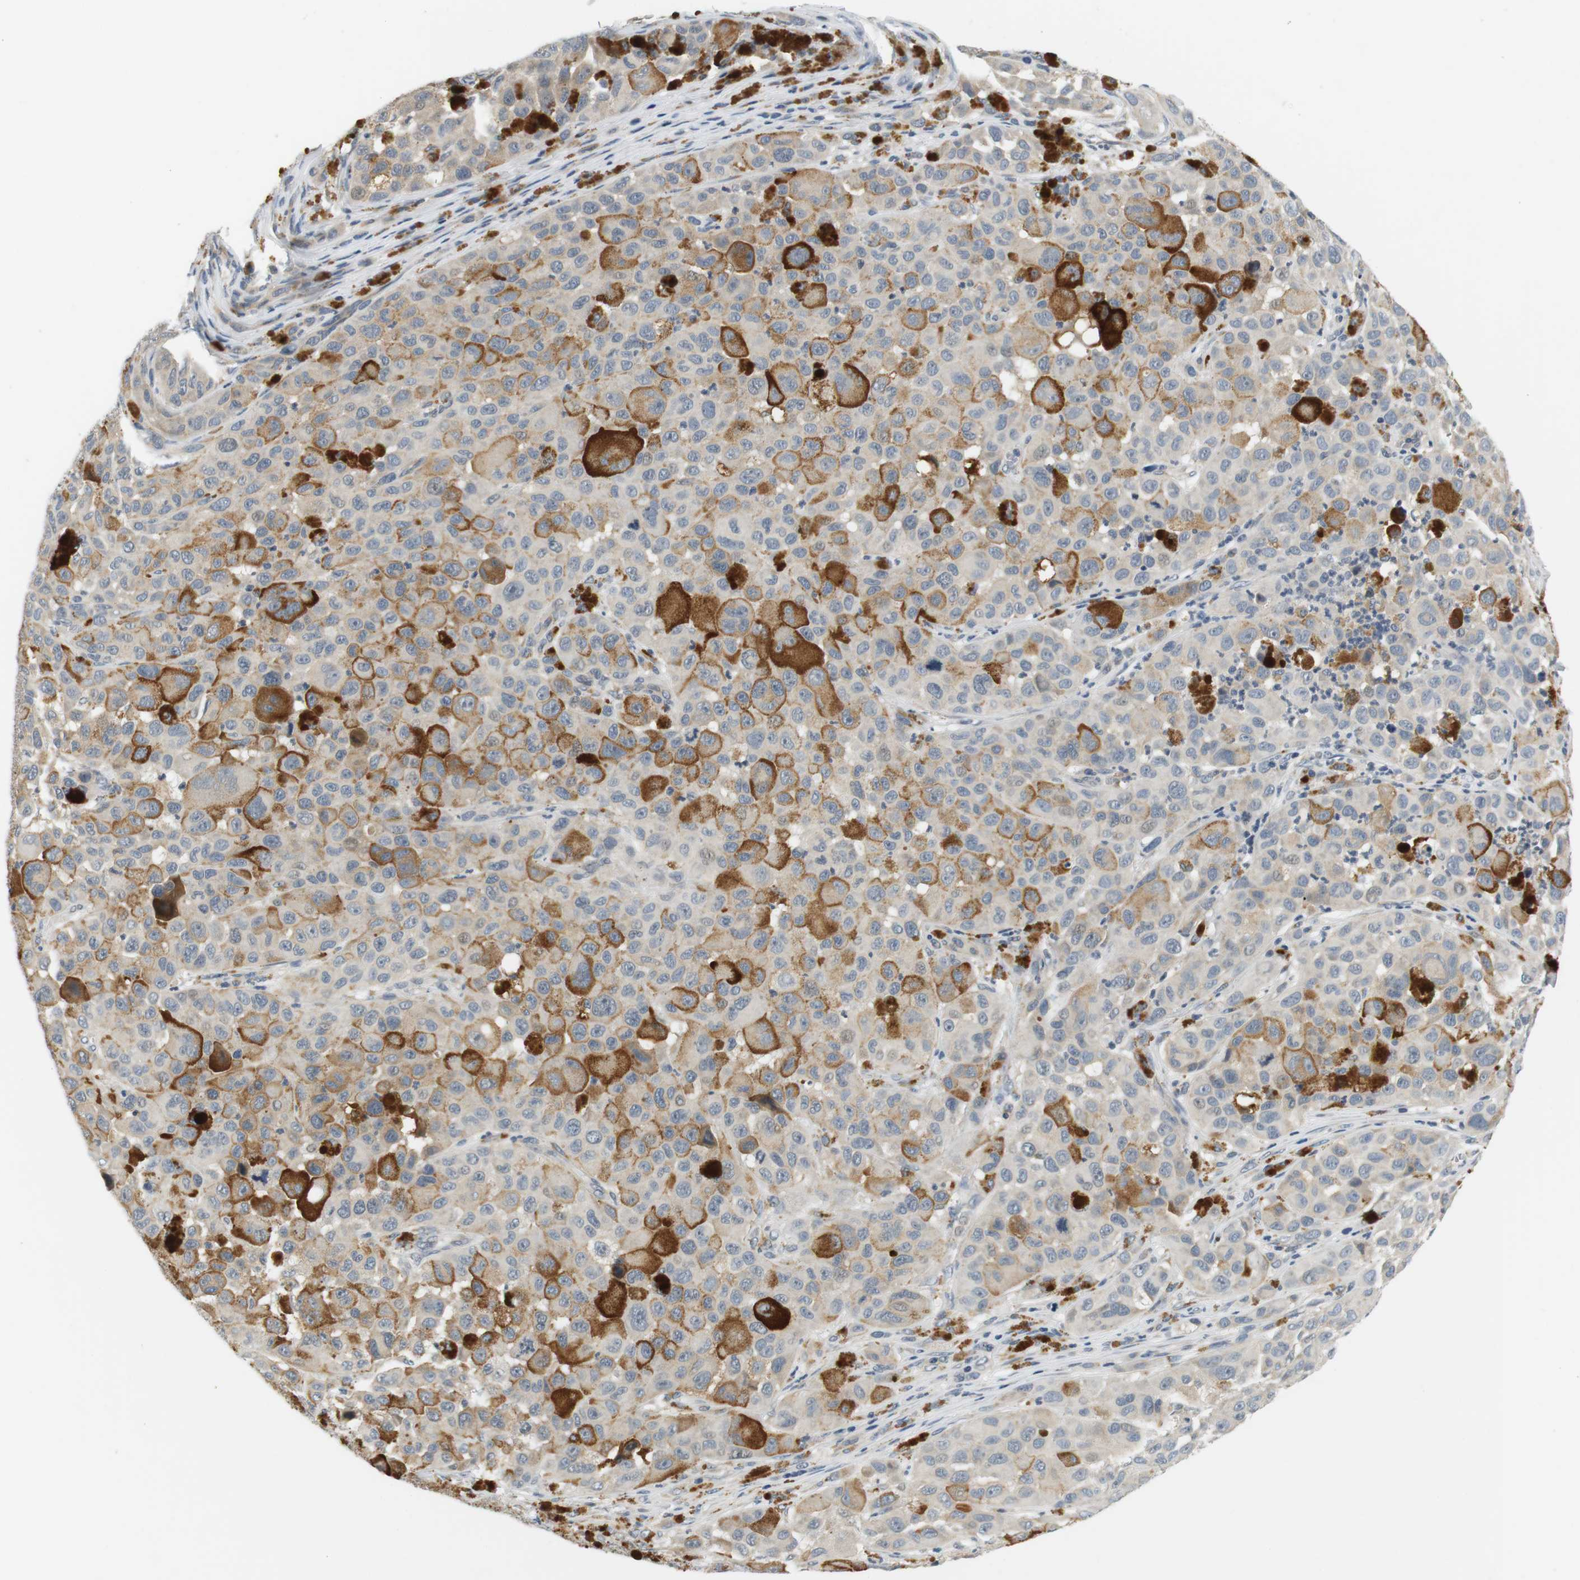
{"staining": {"intensity": "weak", "quantity": "<25%", "location": "cytoplasmic/membranous"}, "tissue": "melanoma", "cell_type": "Tumor cells", "image_type": "cancer", "snomed": [{"axis": "morphology", "description": "Malignant melanoma, NOS"}, {"axis": "topography", "description": "Skin"}], "caption": "High magnification brightfield microscopy of melanoma stained with DAB (3,3'-diaminobenzidine) (brown) and counterstained with hematoxylin (blue): tumor cells show no significant staining.", "gene": "WNT7A", "patient": {"sex": "male", "age": 96}}